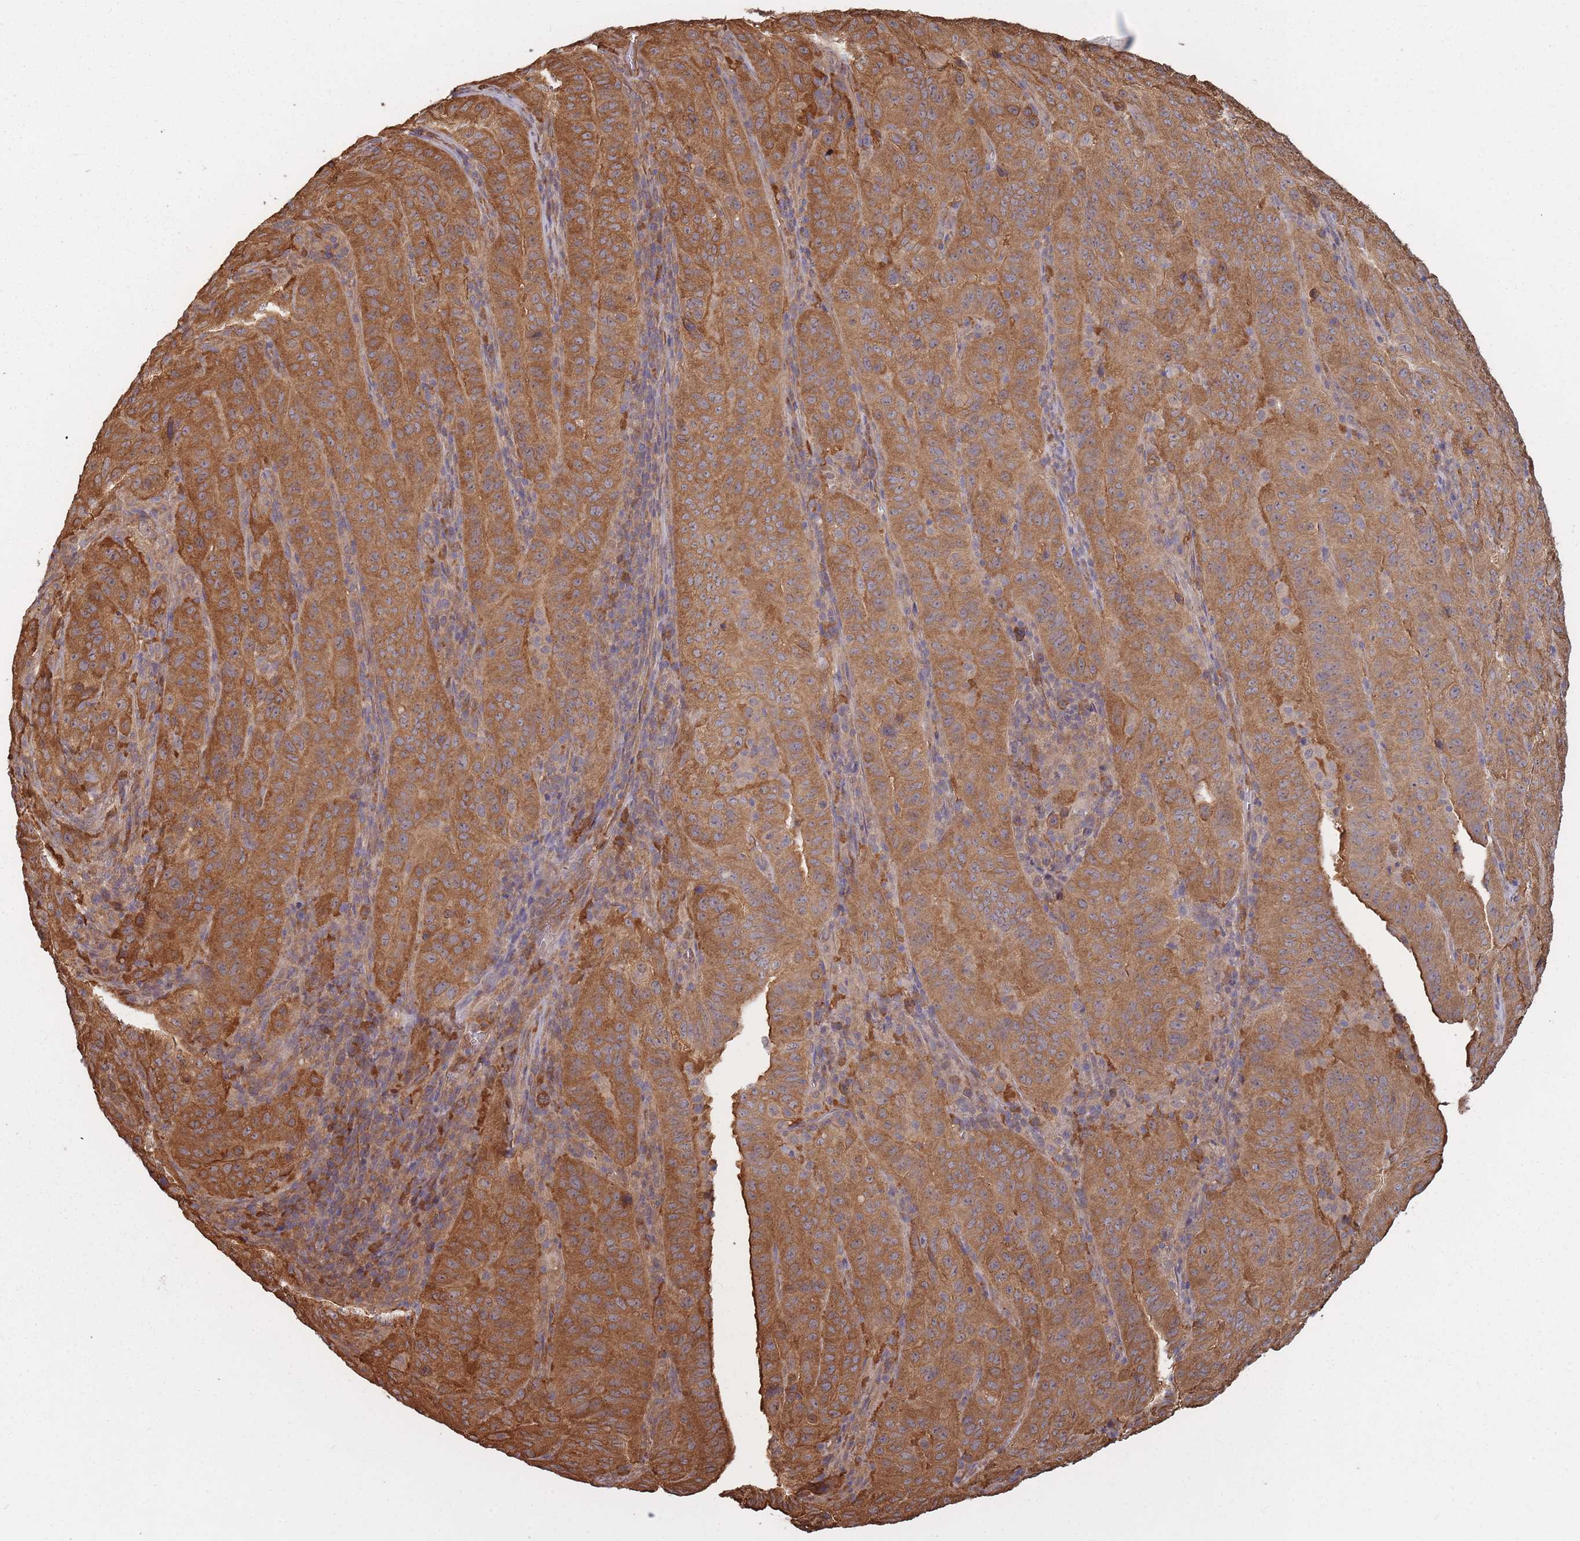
{"staining": {"intensity": "strong", "quantity": ">75%", "location": "cytoplasmic/membranous"}, "tissue": "pancreatic cancer", "cell_type": "Tumor cells", "image_type": "cancer", "snomed": [{"axis": "morphology", "description": "Adenocarcinoma, NOS"}, {"axis": "topography", "description": "Pancreas"}], "caption": "Protein staining of adenocarcinoma (pancreatic) tissue displays strong cytoplasmic/membranous expression in approximately >75% of tumor cells.", "gene": "ARL13B", "patient": {"sex": "male", "age": 63}}